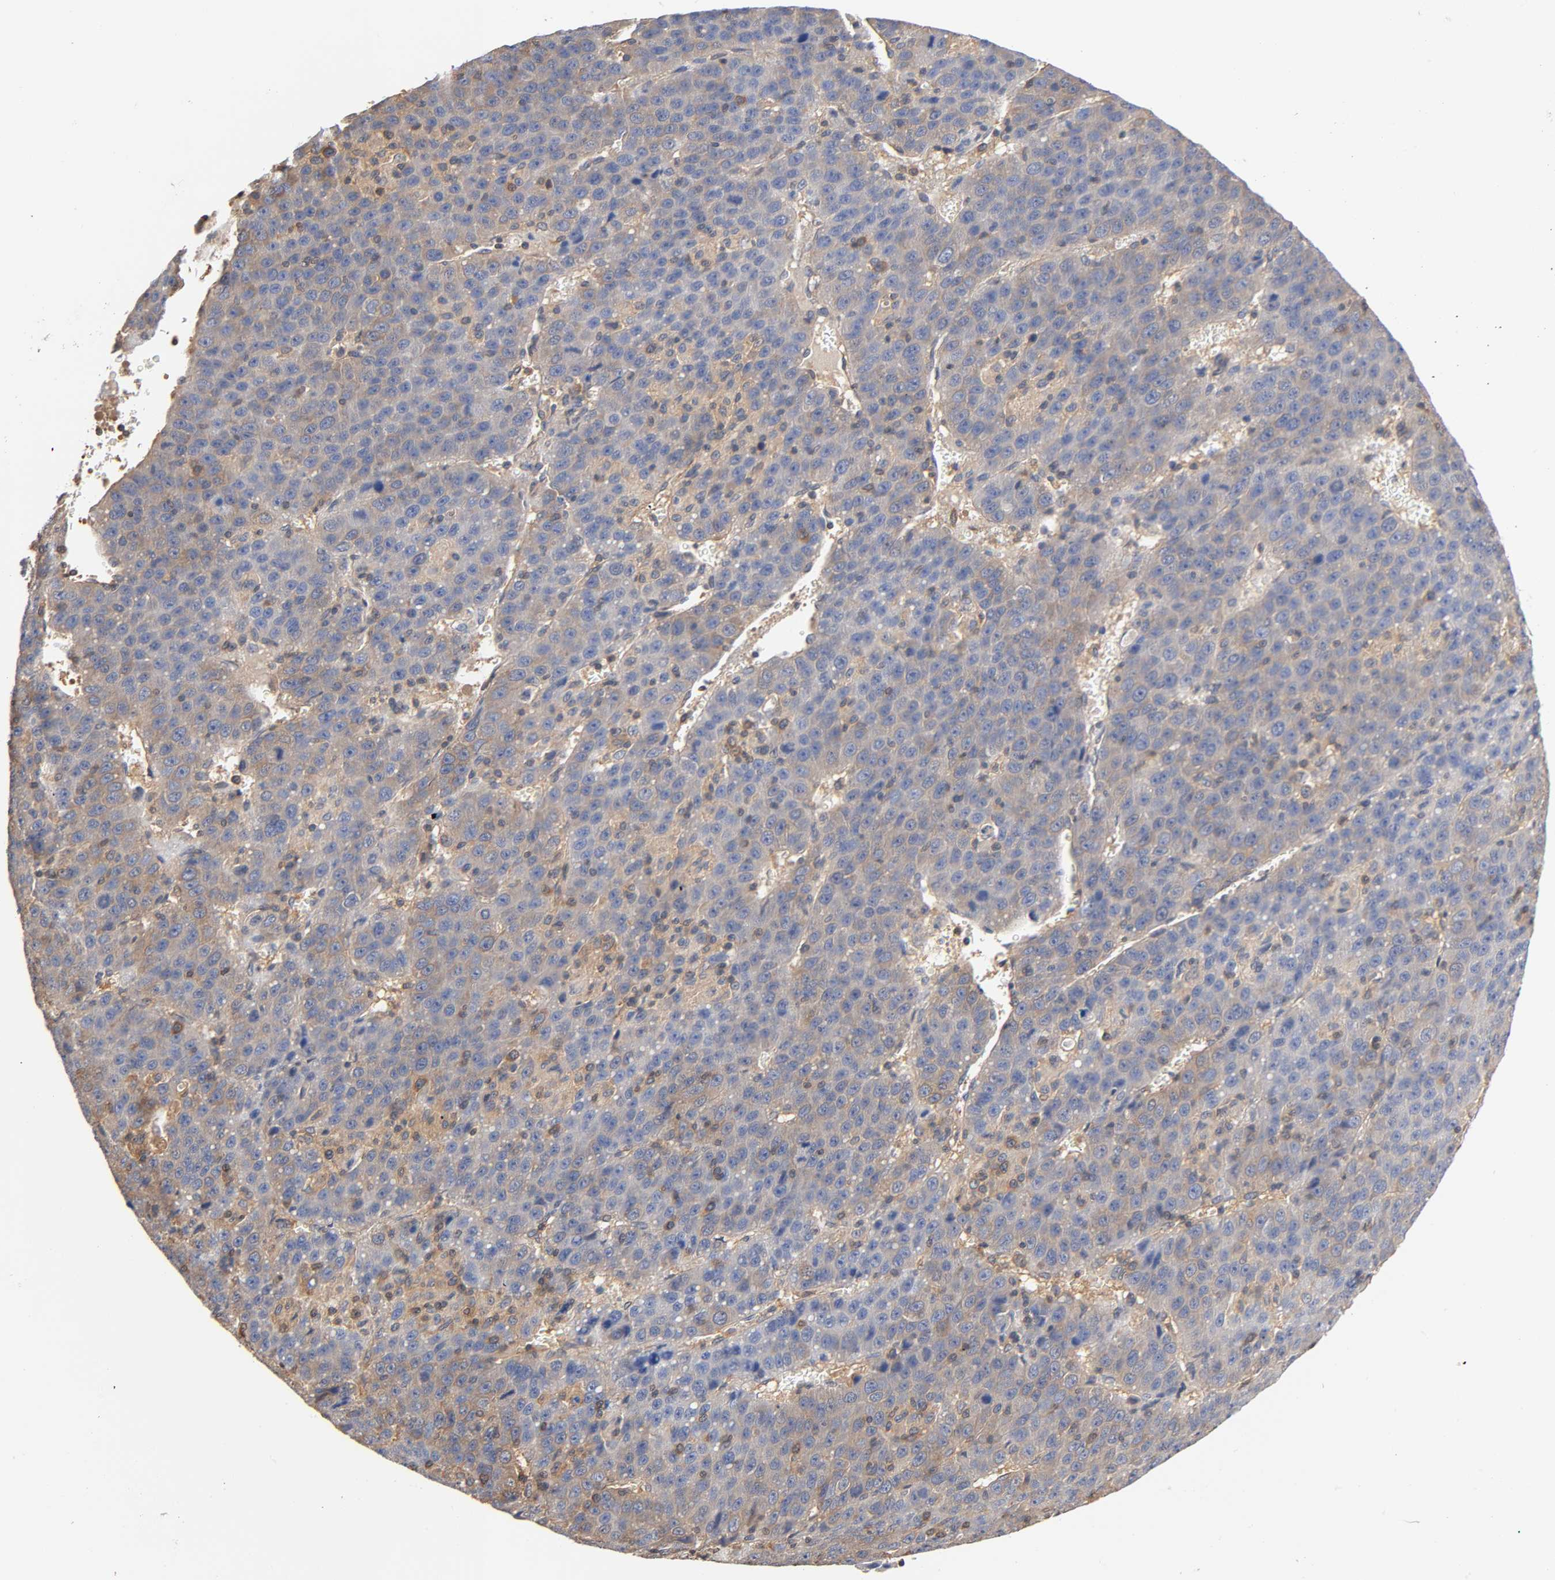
{"staining": {"intensity": "weak", "quantity": "25%-75%", "location": "cytoplasmic/membranous"}, "tissue": "liver cancer", "cell_type": "Tumor cells", "image_type": "cancer", "snomed": [{"axis": "morphology", "description": "Carcinoma, Hepatocellular, NOS"}, {"axis": "topography", "description": "Liver"}], "caption": "About 25%-75% of tumor cells in liver cancer demonstrate weak cytoplasmic/membranous protein expression as visualized by brown immunohistochemical staining.", "gene": "ALDOA", "patient": {"sex": "female", "age": 53}}